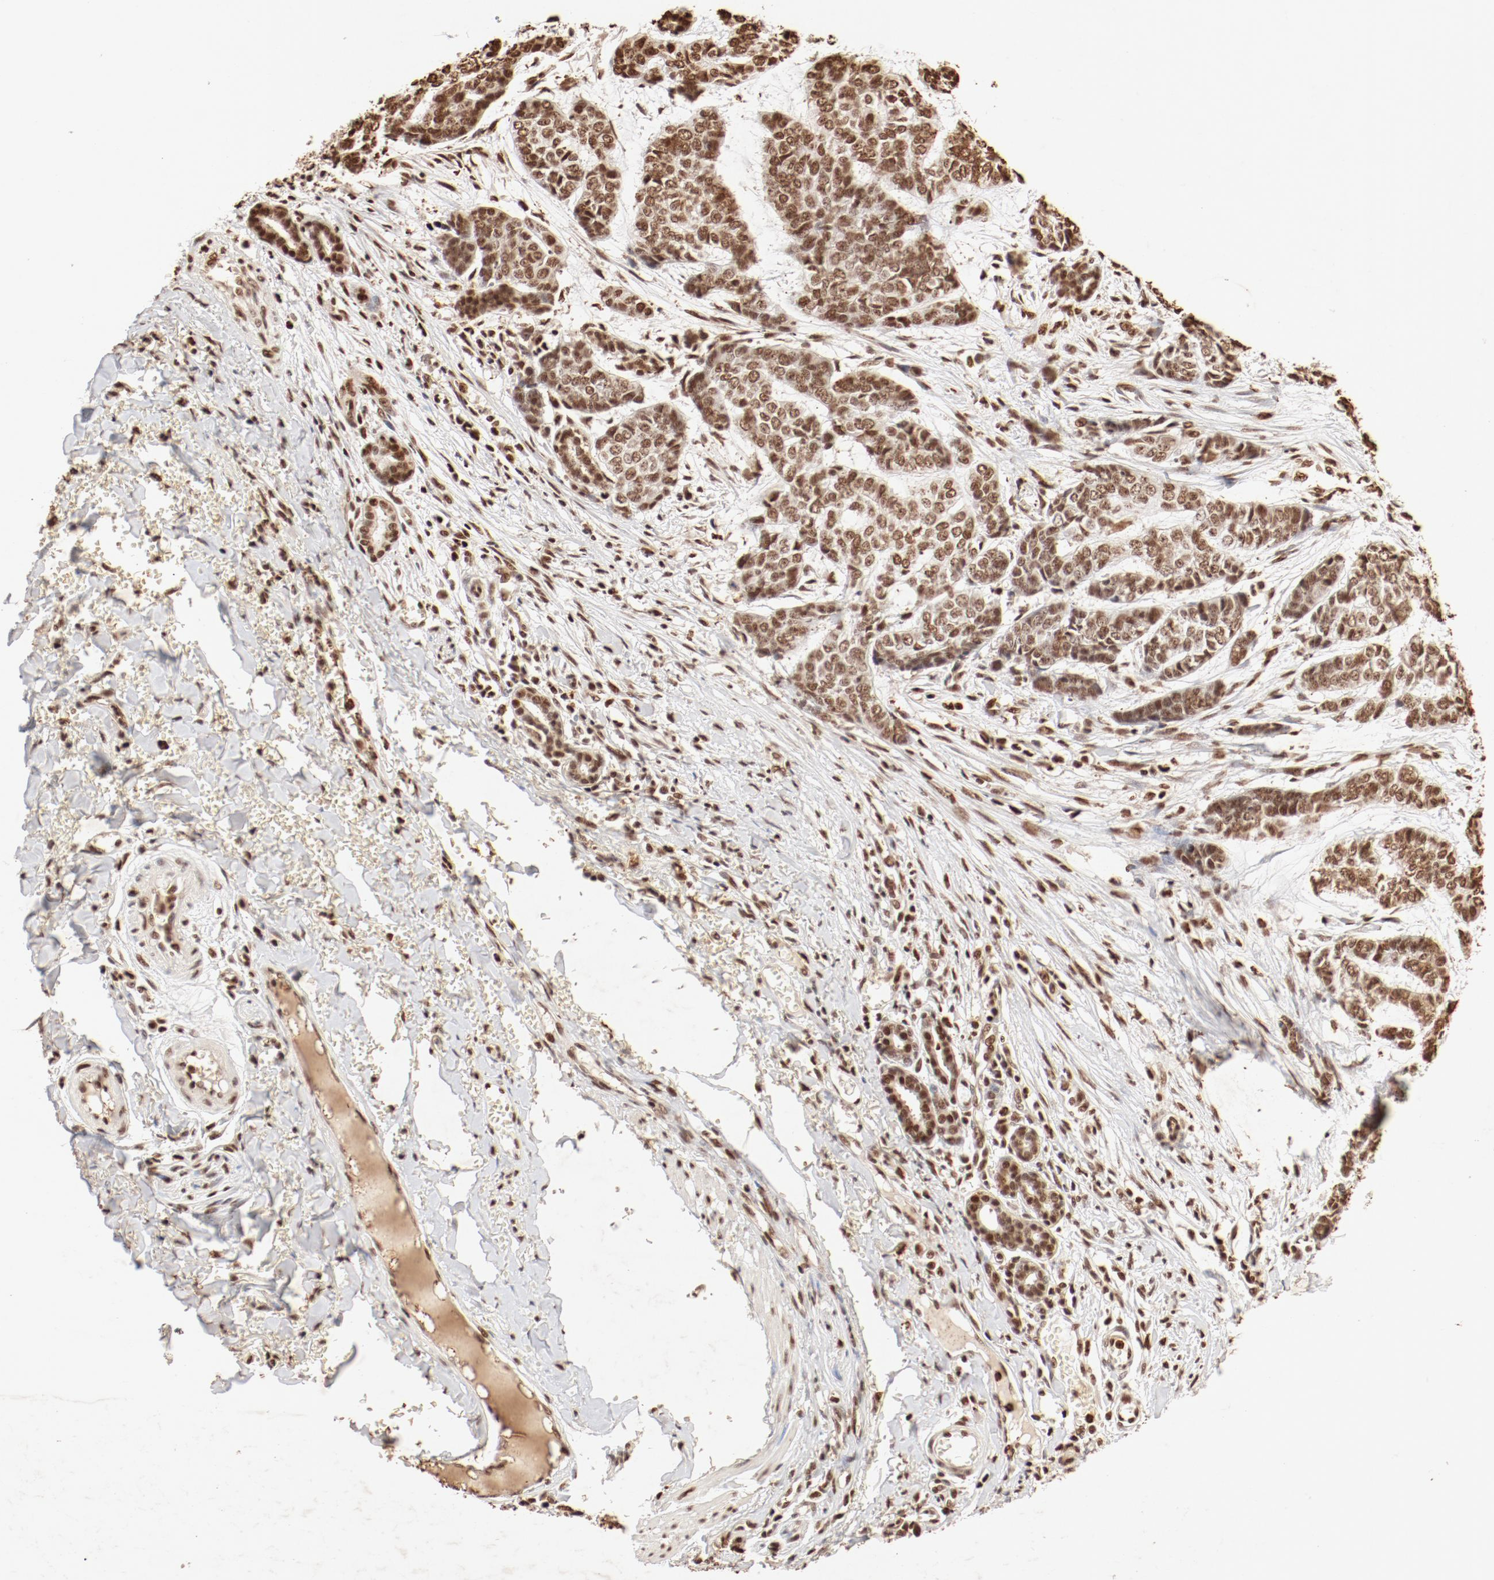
{"staining": {"intensity": "moderate", "quantity": ">75%", "location": "cytoplasmic/membranous,nuclear"}, "tissue": "skin cancer", "cell_type": "Tumor cells", "image_type": "cancer", "snomed": [{"axis": "morphology", "description": "Basal cell carcinoma"}, {"axis": "topography", "description": "Skin"}], "caption": "High-power microscopy captured an IHC photomicrograph of basal cell carcinoma (skin), revealing moderate cytoplasmic/membranous and nuclear positivity in about >75% of tumor cells.", "gene": "FAM50A", "patient": {"sex": "female", "age": 64}}